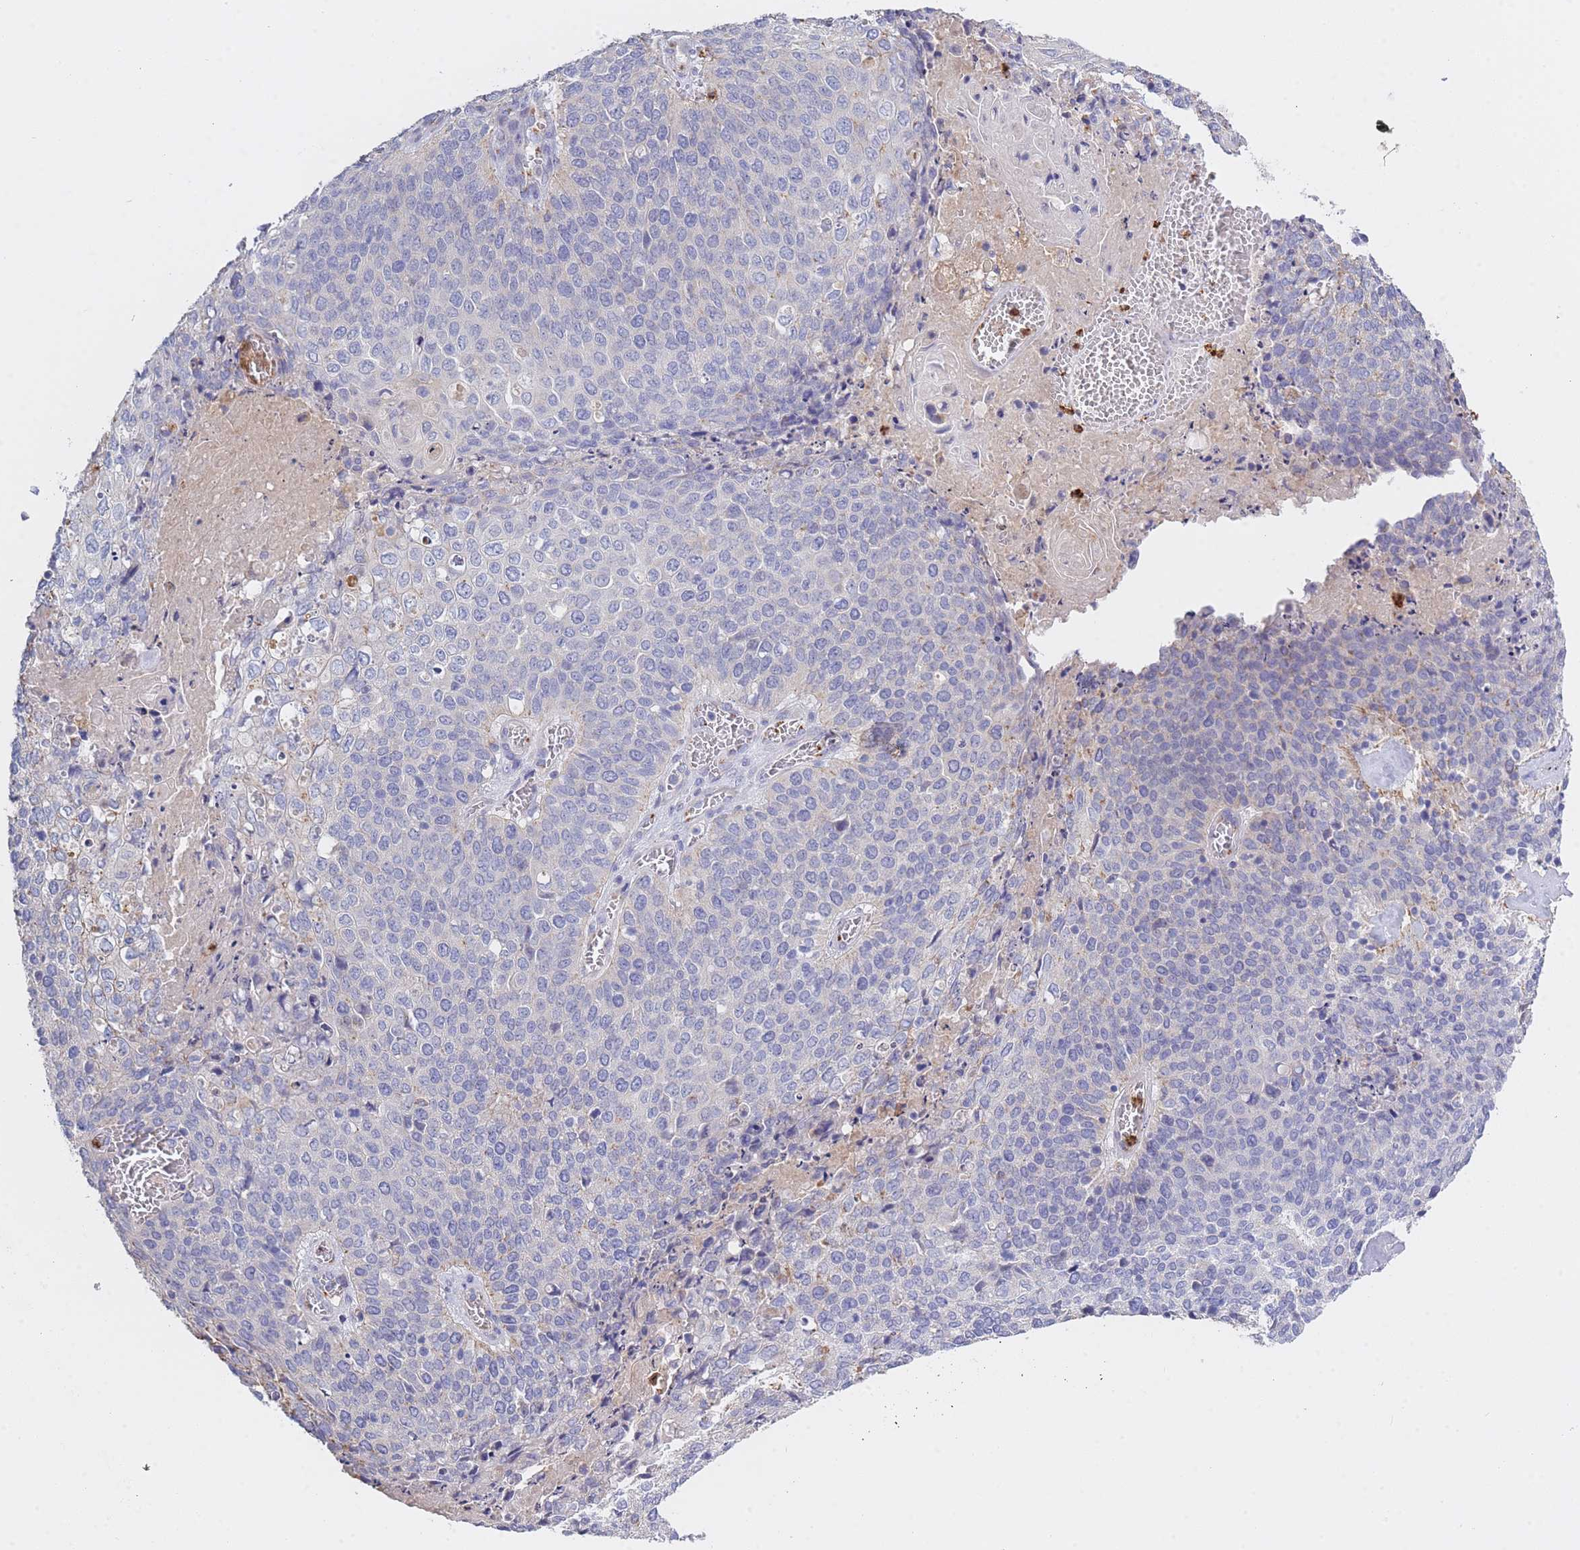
{"staining": {"intensity": "negative", "quantity": "none", "location": "none"}, "tissue": "cervical cancer", "cell_type": "Tumor cells", "image_type": "cancer", "snomed": [{"axis": "morphology", "description": "Squamous cell carcinoma, NOS"}, {"axis": "topography", "description": "Cervix"}], "caption": "Histopathology image shows no protein expression in tumor cells of cervical cancer tissue. The staining was performed using DAB (3,3'-diaminobenzidine) to visualize the protein expression in brown, while the nuclei were stained in blue with hematoxylin (Magnification: 20x).", "gene": "CENPM", "patient": {"sex": "female", "age": 39}}